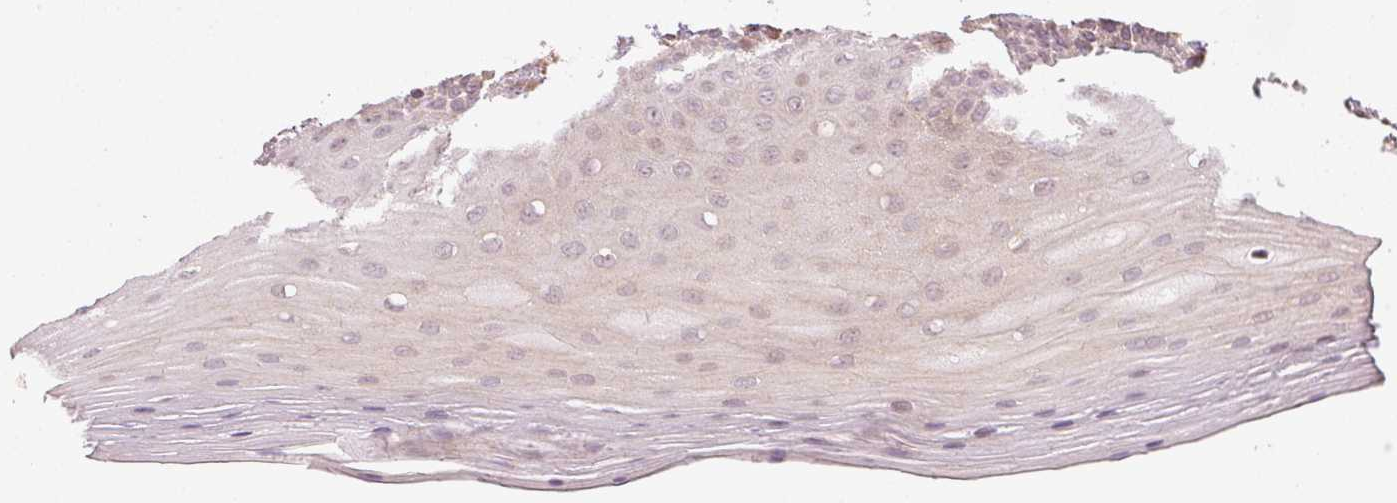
{"staining": {"intensity": "weak", "quantity": "<25%", "location": "cytoplasmic/membranous"}, "tissue": "oral mucosa", "cell_type": "Squamous epithelial cells", "image_type": "normal", "snomed": [{"axis": "morphology", "description": "Normal tissue, NOS"}, {"axis": "morphology", "description": "Normal morphology"}, {"axis": "topography", "description": "Oral tissue"}], "caption": "This histopathology image is of normal oral mucosa stained with IHC to label a protein in brown with the nuclei are counter-stained blue. There is no staining in squamous epithelial cells. (DAB IHC with hematoxylin counter stain).", "gene": "NADK2", "patient": {"sex": "female", "age": 76}}